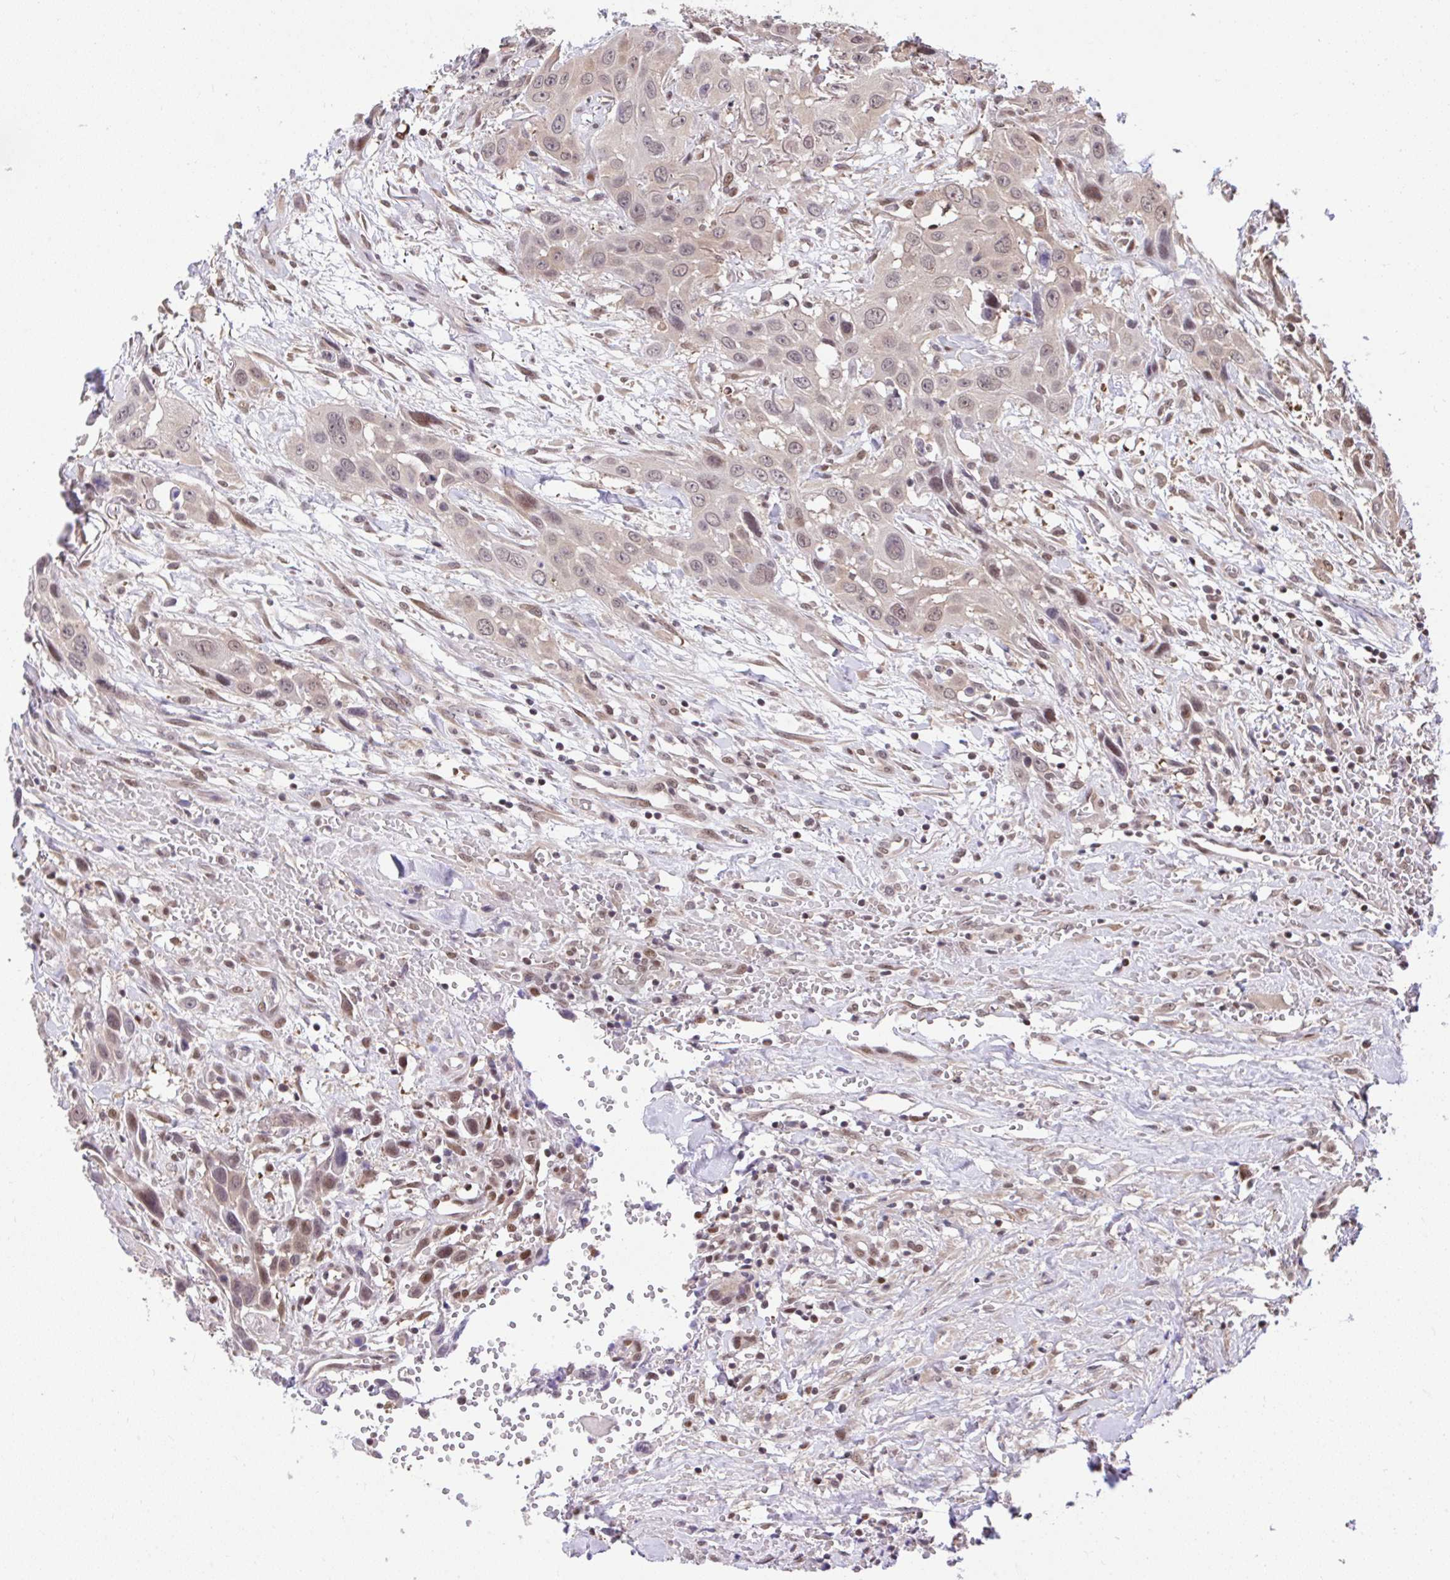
{"staining": {"intensity": "weak", "quantity": ">75%", "location": "cytoplasmic/membranous,nuclear"}, "tissue": "head and neck cancer", "cell_type": "Tumor cells", "image_type": "cancer", "snomed": [{"axis": "morphology", "description": "Squamous cell carcinoma, NOS"}, {"axis": "topography", "description": "Head-Neck"}], "caption": "High-magnification brightfield microscopy of head and neck squamous cell carcinoma stained with DAB (brown) and counterstained with hematoxylin (blue). tumor cells exhibit weak cytoplasmic/membranous and nuclear expression is present in approximately>75% of cells. The protein of interest is shown in brown color, while the nuclei are stained blue.", "gene": "GLIS3", "patient": {"sex": "male", "age": 81}}